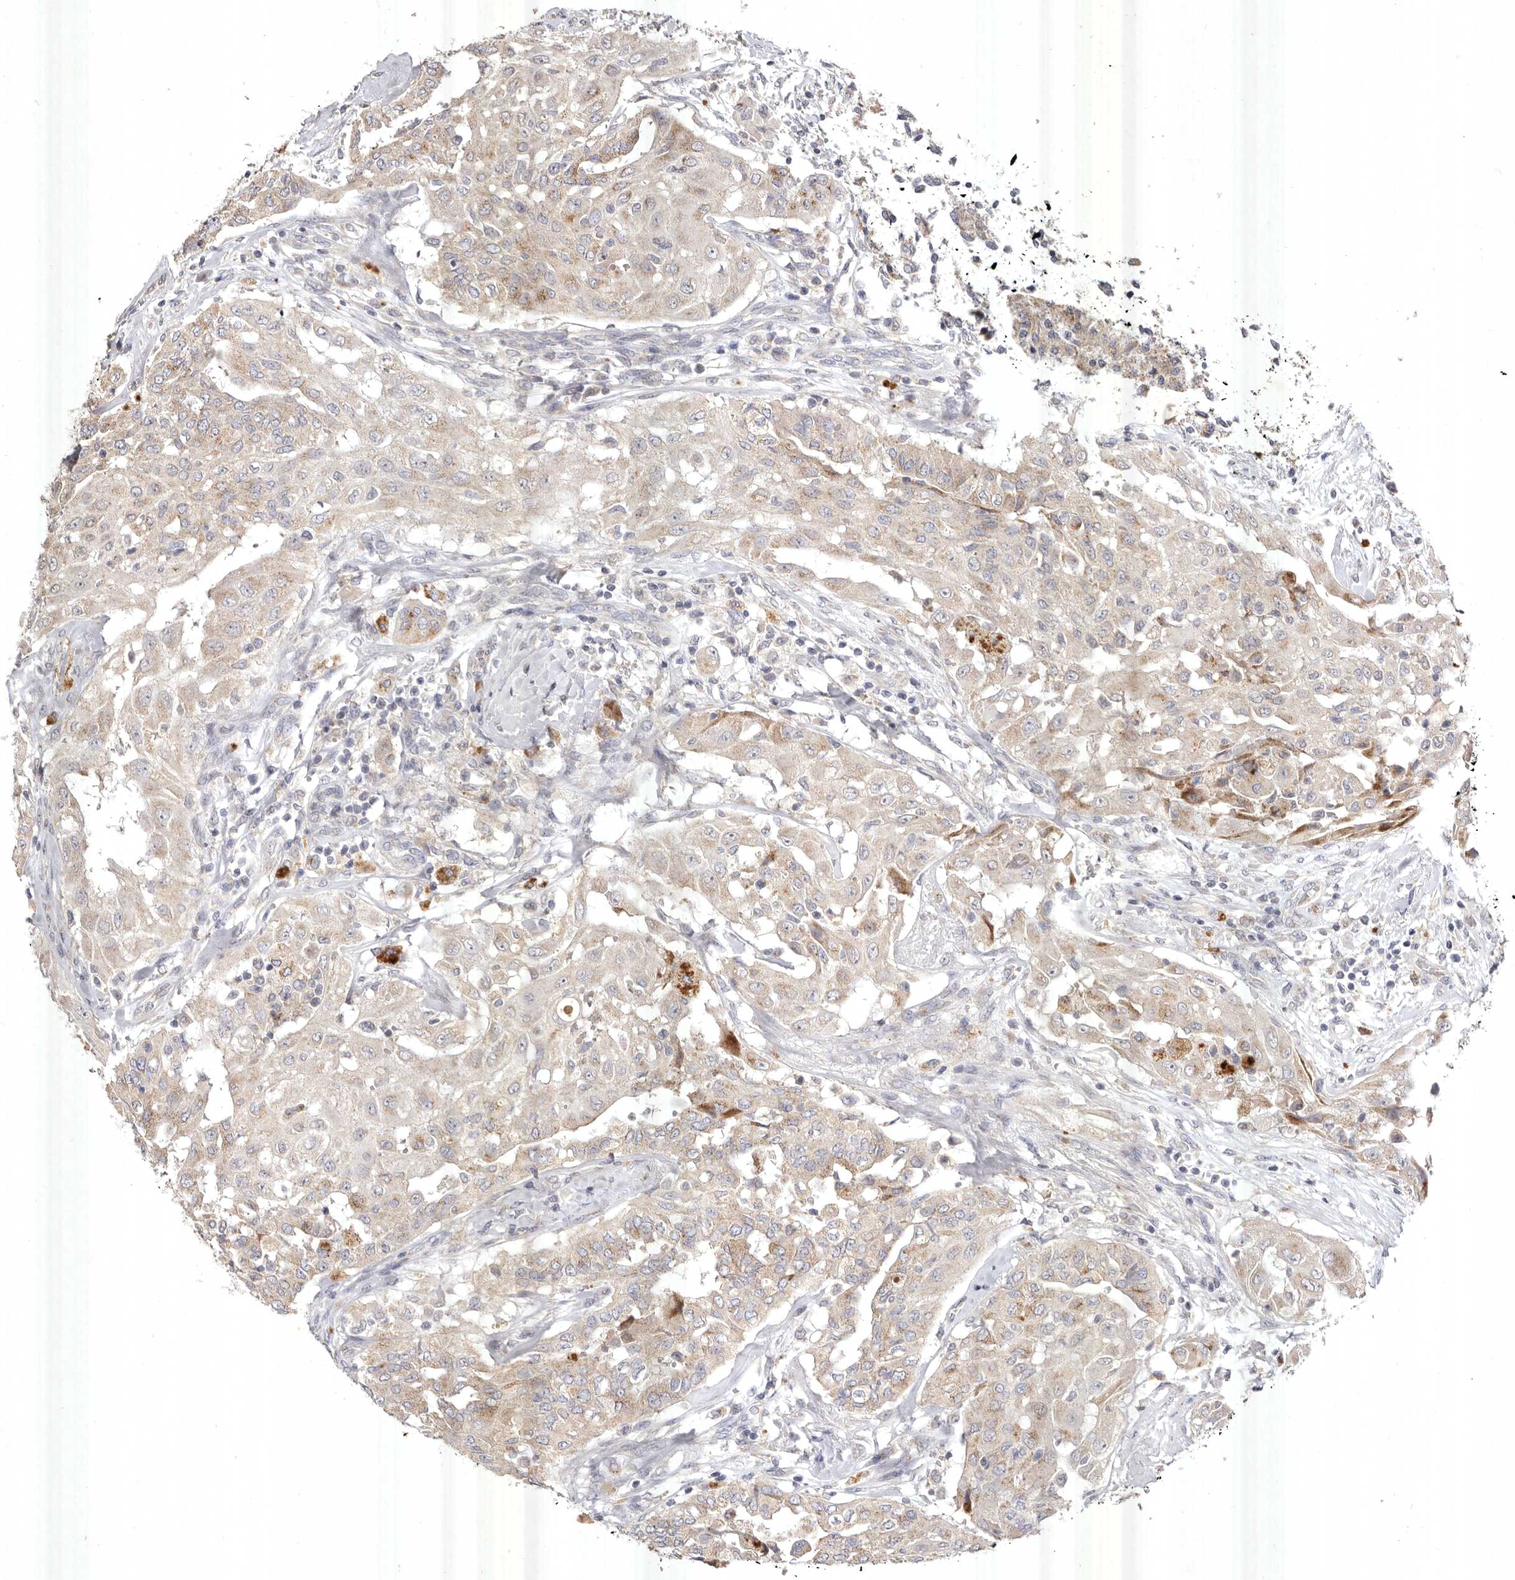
{"staining": {"intensity": "moderate", "quantity": "25%-75%", "location": "cytoplasmic/membranous"}, "tissue": "thyroid cancer", "cell_type": "Tumor cells", "image_type": "cancer", "snomed": [{"axis": "morphology", "description": "Papillary adenocarcinoma, NOS"}, {"axis": "topography", "description": "Thyroid gland"}], "caption": "This micrograph demonstrates thyroid papillary adenocarcinoma stained with immunohistochemistry (IHC) to label a protein in brown. The cytoplasmic/membranous of tumor cells show moderate positivity for the protein. Nuclei are counter-stained blue.", "gene": "USP24", "patient": {"sex": "female", "age": 59}}